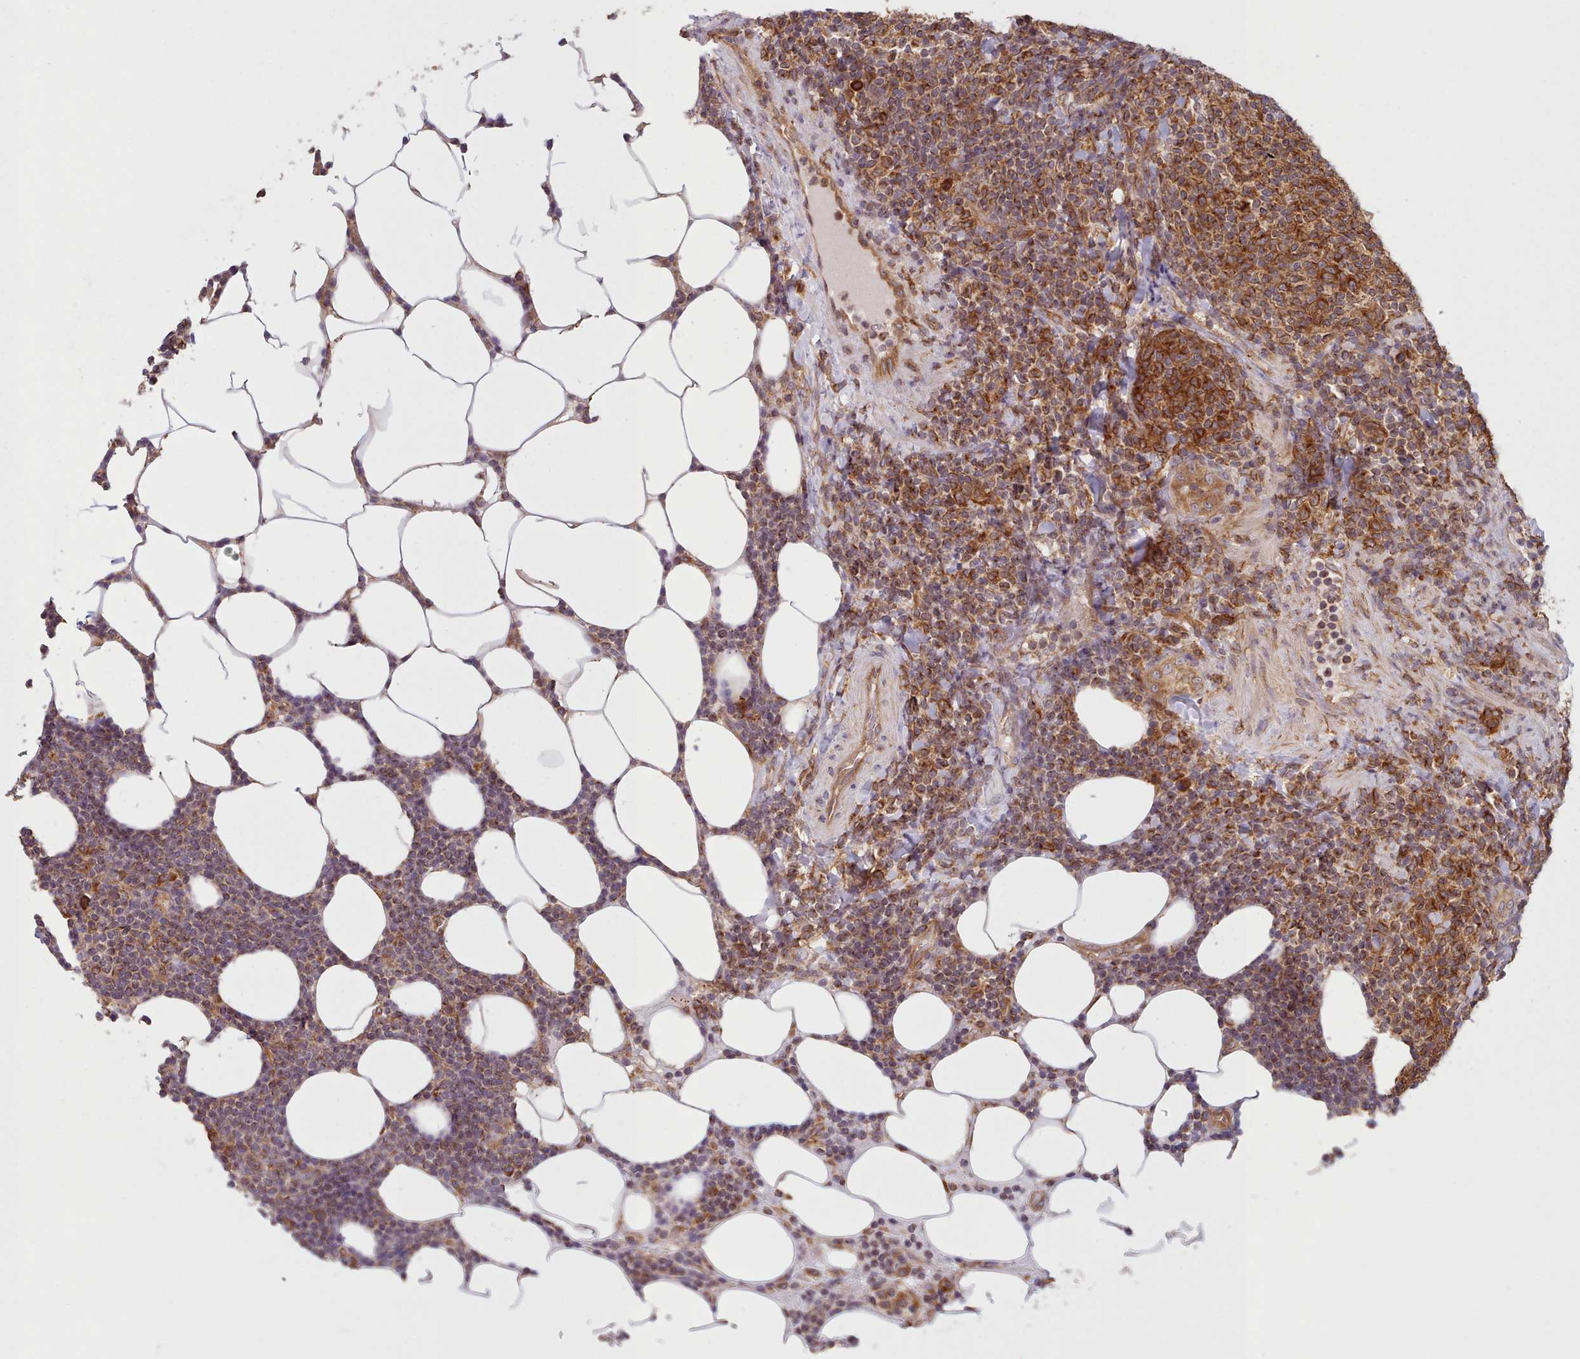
{"staining": {"intensity": "strong", "quantity": ">75%", "location": "cytoplasmic/membranous"}, "tissue": "lymphoma", "cell_type": "Tumor cells", "image_type": "cancer", "snomed": [{"axis": "morphology", "description": "Malignant lymphoma, non-Hodgkin's type, Low grade"}, {"axis": "topography", "description": "Lymph node"}], "caption": "The immunohistochemical stain highlights strong cytoplasmic/membranous expression in tumor cells of malignant lymphoma, non-Hodgkin's type (low-grade) tissue.", "gene": "CRYBG1", "patient": {"sex": "male", "age": 66}}